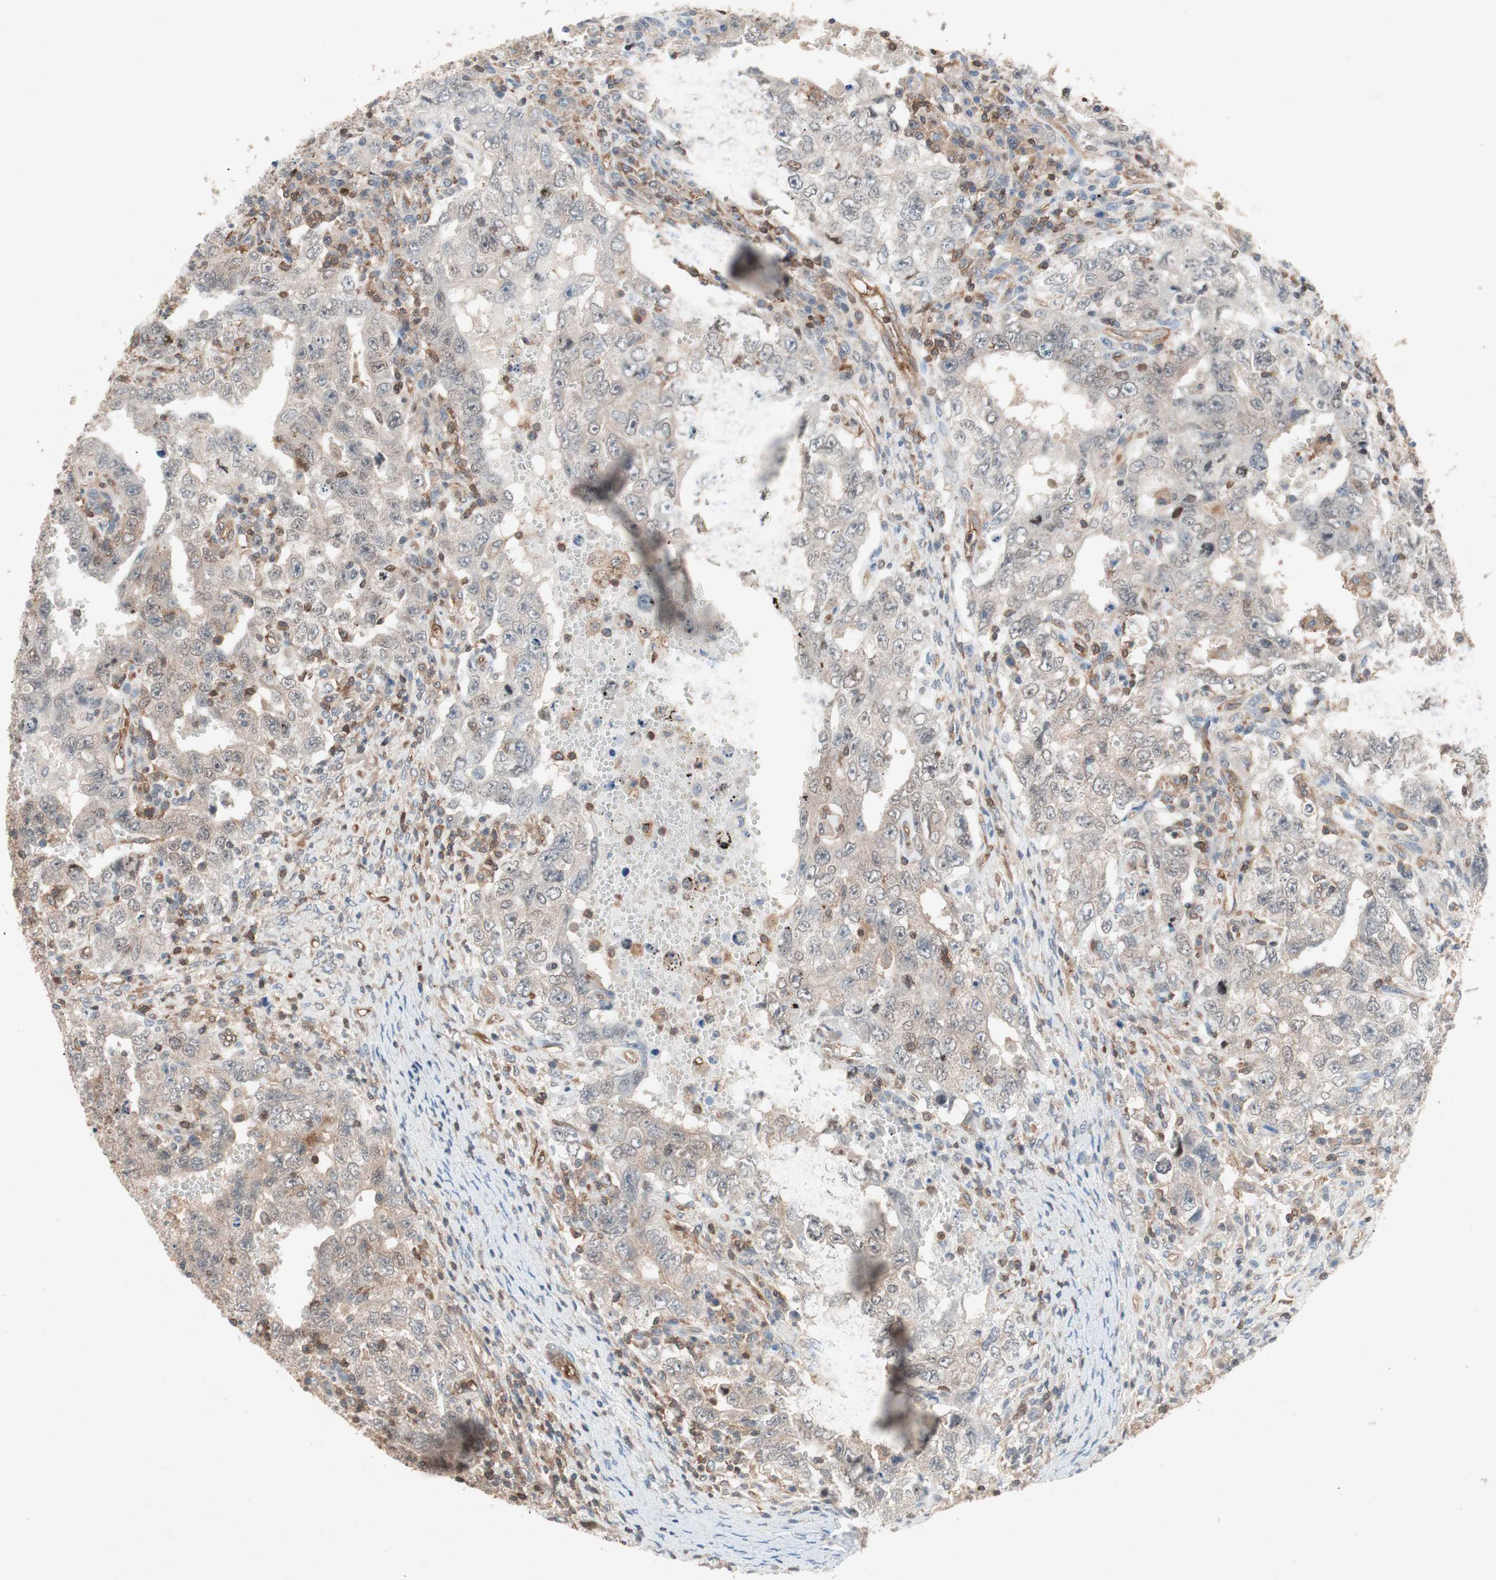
{"staining": {"intensity": "weak", "quantity": "<25%", "location": "cytoplasmic/membranous"}, "tissue": "testis cancer", "cell_type": "Tumor cells", "image_type": "cancer", "snomed": [{"axis": "morphology", "description": "Carcinoma, Embryonal, NOS"}, {"axis": "topography", "description": "Testis"}], "caption": "This is a image of immunohistochemistry (IHC) staining of testis cancer, which shows no staining in tumor cells.", "gene": "GALT", "patient": {"sex": "male", "age": 26}}